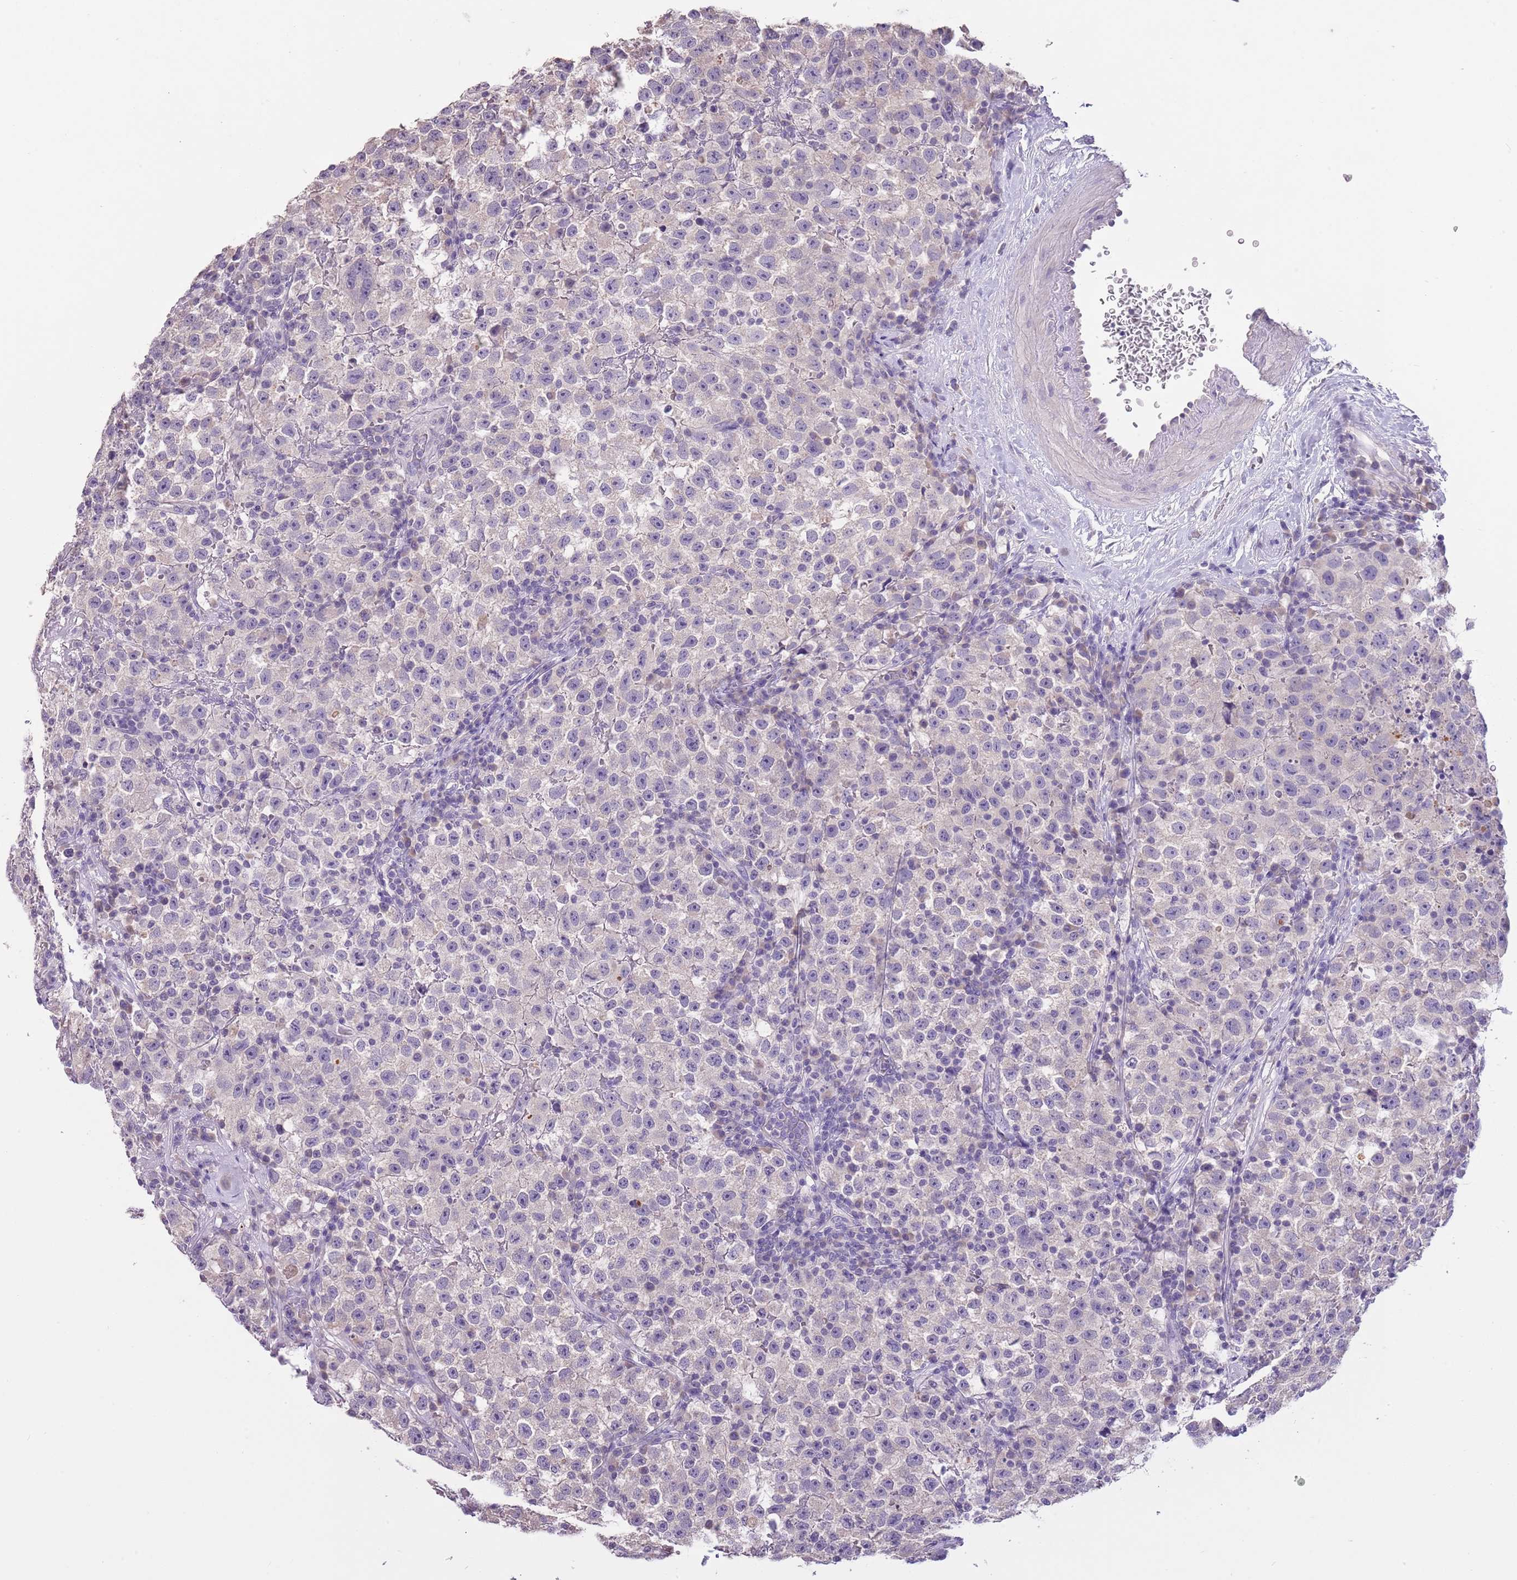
{"staining": {"intensity": "negative", "quantity": "none", "location": "none"}, "tissue": "testis cancer", "cell_type": "Tumor cells", "image_type": "cancer", "snomed": [{"axis": "morphology", "description": "Seminoma, NOS"}, {"axis": "topography", "description": "Testis"}], "caption": "High magnification brightfield microscopy of testis cancer (seminoma) stained with DAB (3,3'-diaminobenzidine) (brown) and counterstained with hematoxylin (blue): tumor cells show no significant staining.", "gene": "SLC35E3", "patient": {"sex": "male", "age": 22}}